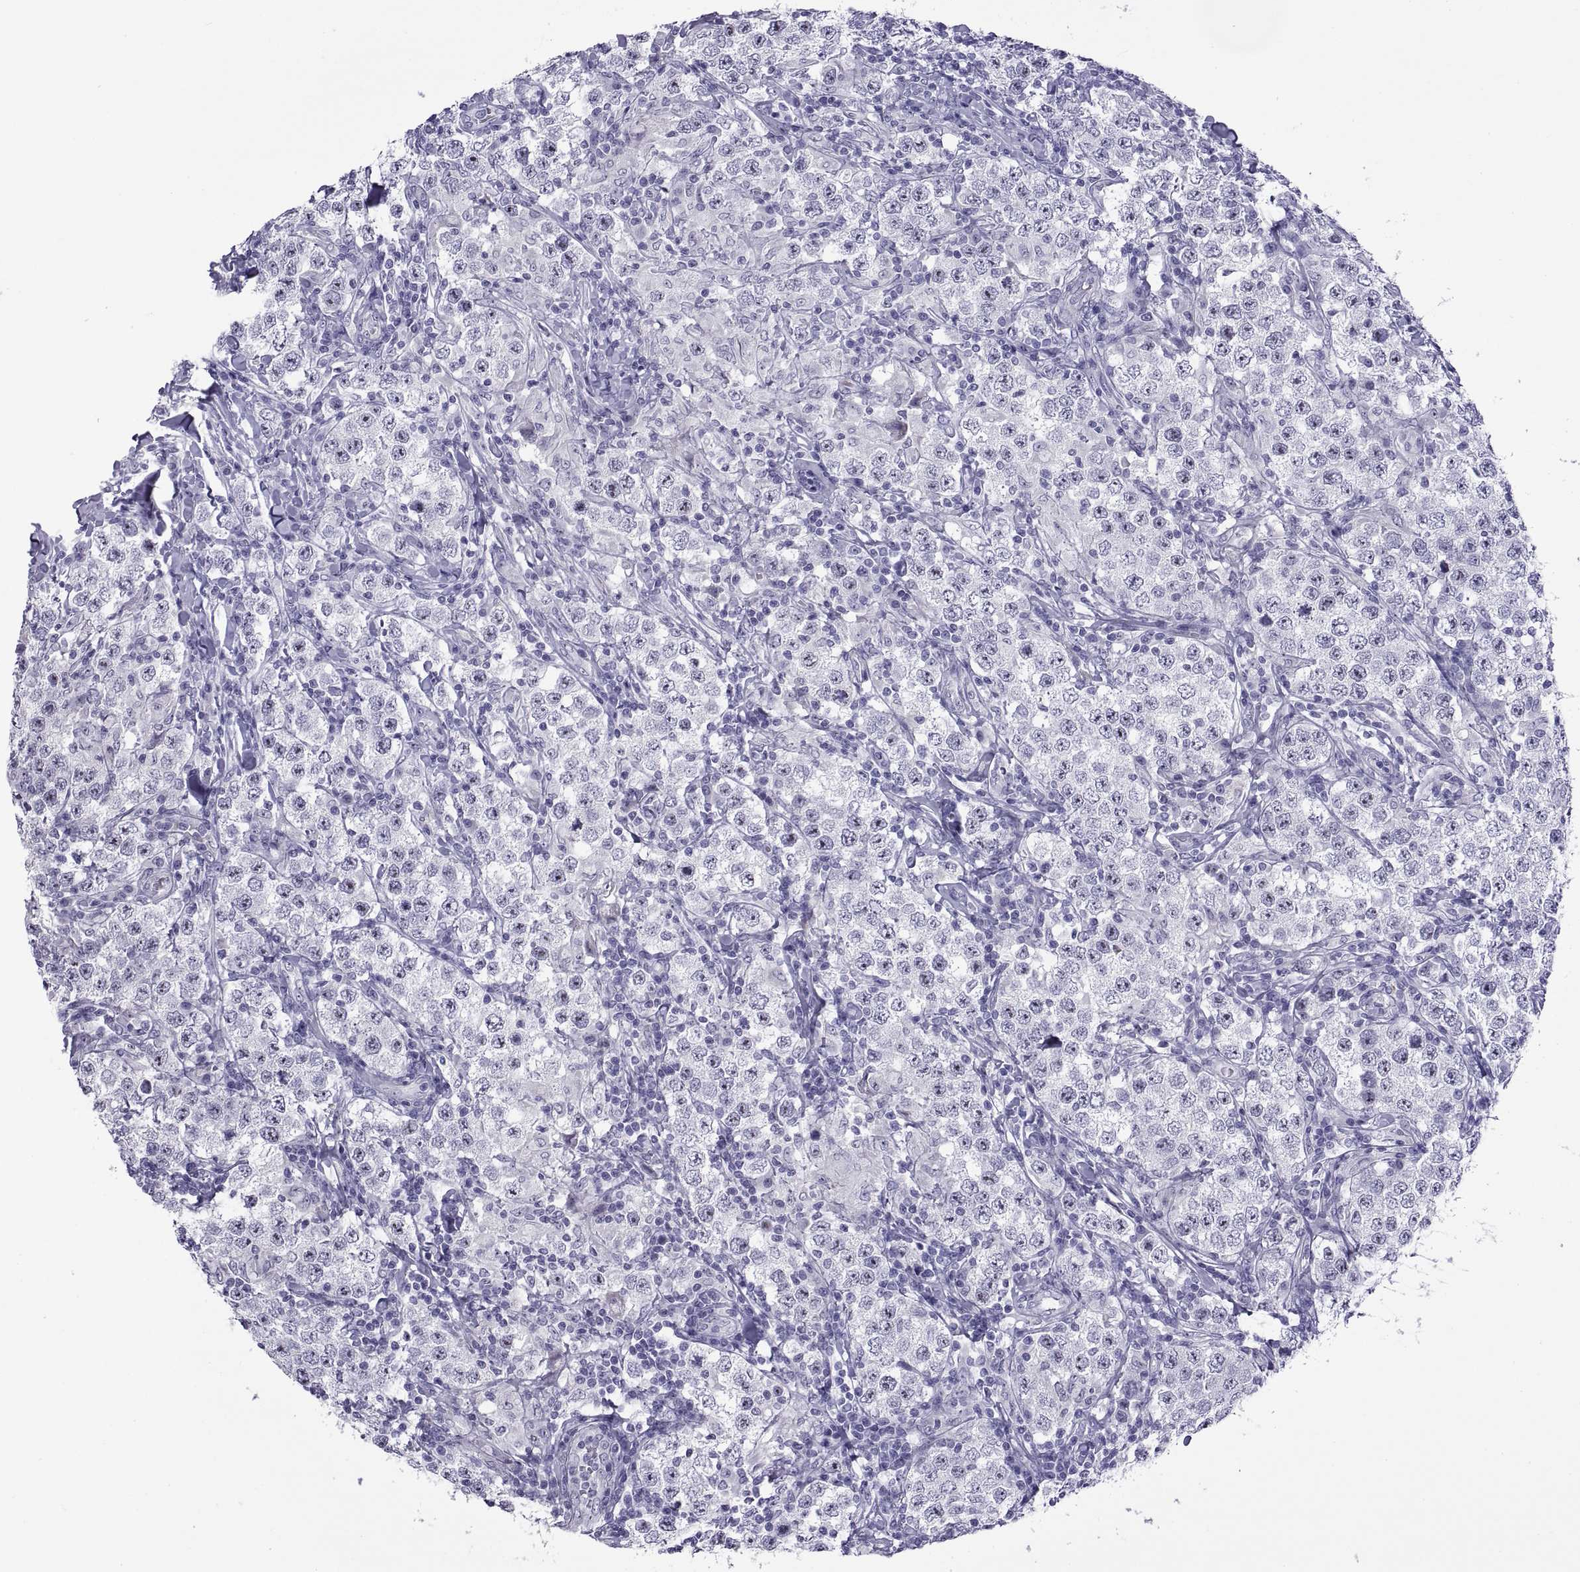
{"staining": {"intensity": "negative", "quantity": "none", "location": "none"}, "tissue": "testis cancer", "cell_type": "Tumor cells", "image_type": "cancer", "snomed": [{"axis": "morphology", "description": "Seminoma, NOS"}, {"axis": "morphology", "description": "Carcinoma, Embryonal, NOS"}, {"axis": "topography", "description": "Testis"}], "caption": "This micrograph is of testis cancer stained with IHC to label a protein in brown with the nuclei are counter-stained blue. There is no staining in tumor cells.", "gene": "VSX2", "patient": {"sex": "male", "age": 41}}